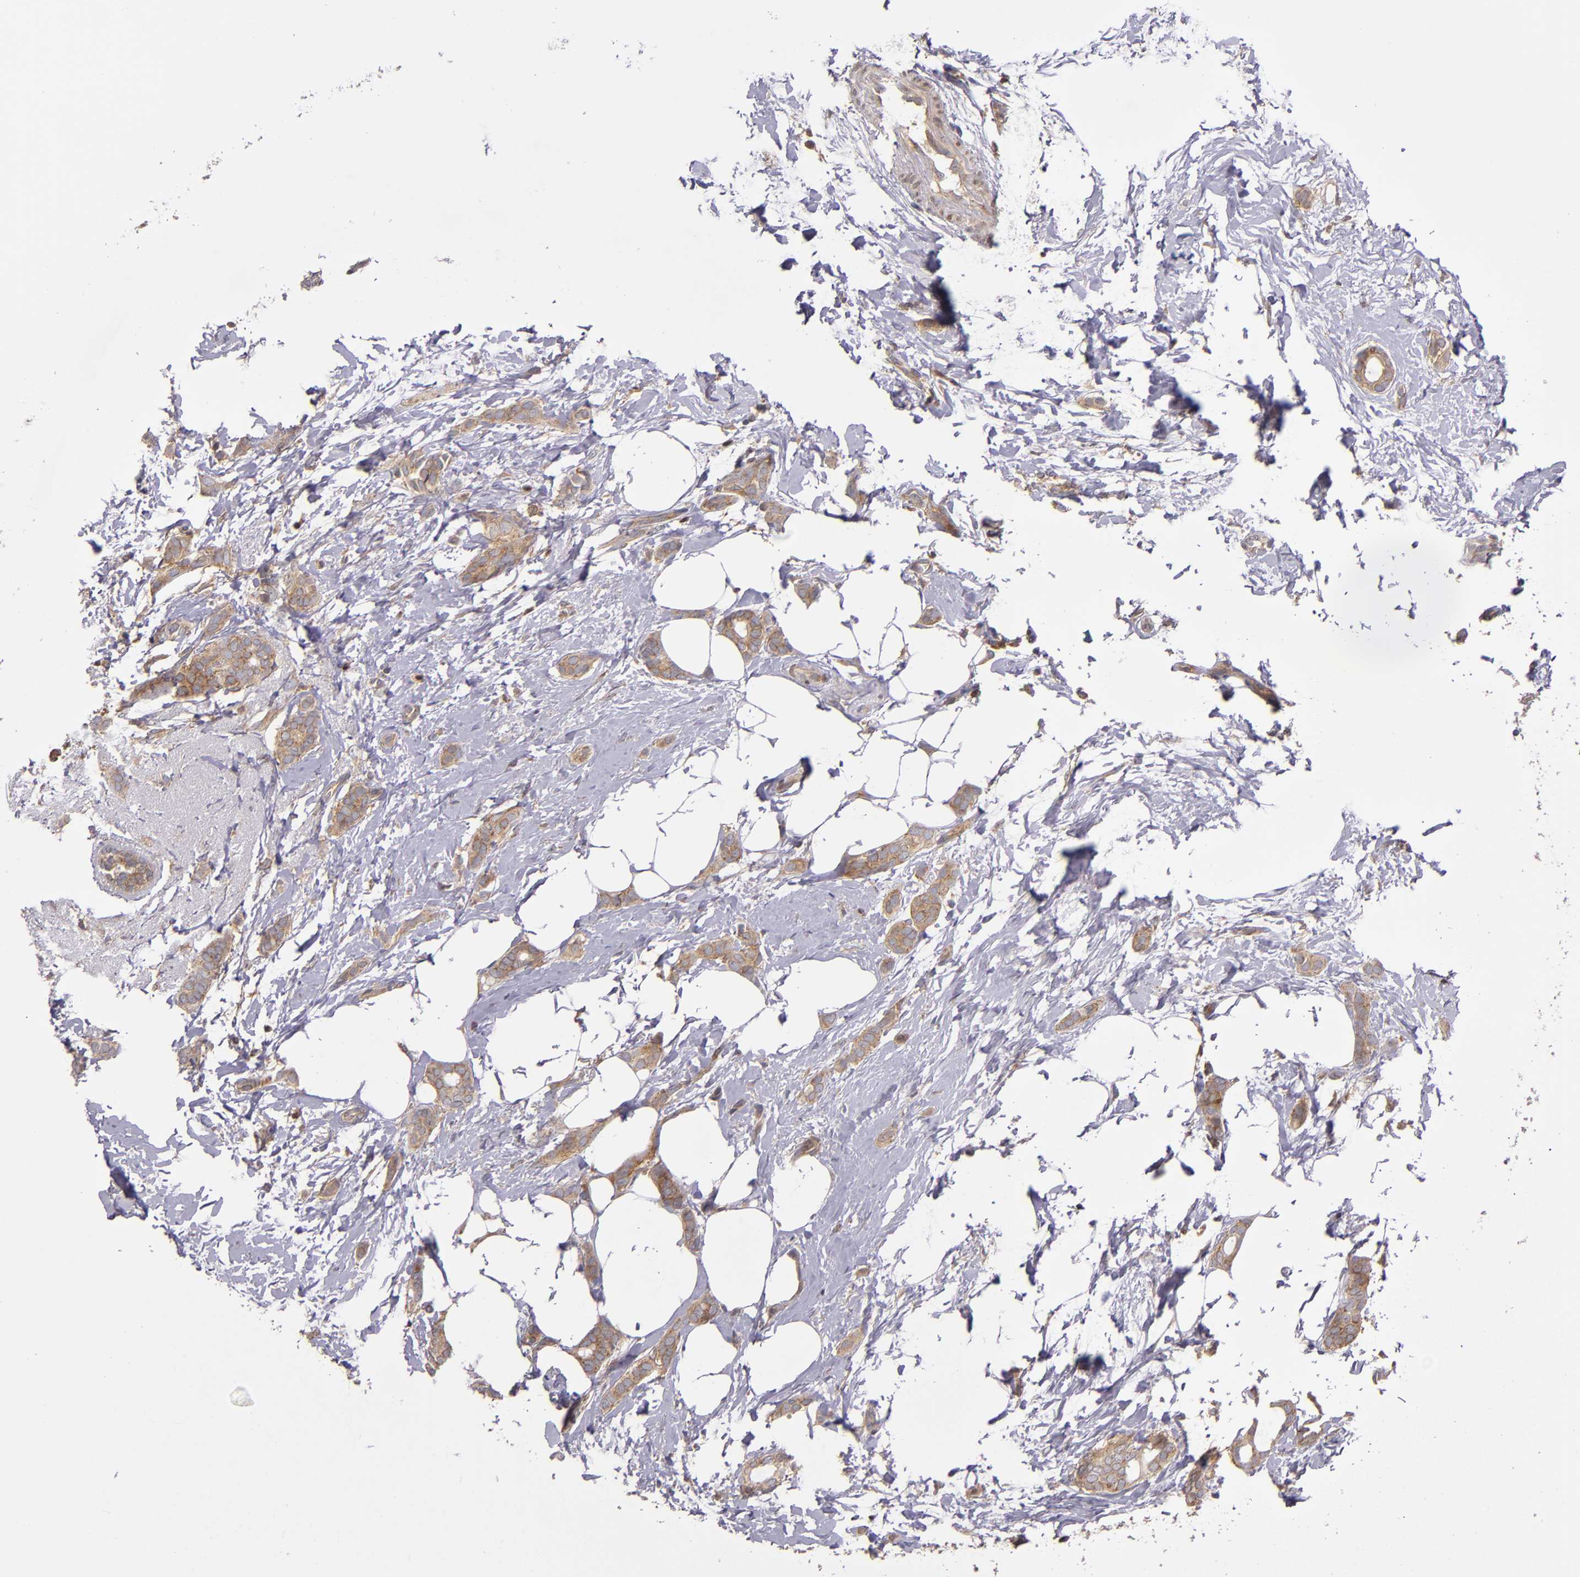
{"staining": {"intensity": "moderate", "quantity": ">75%", "location": "cytoplasmic/membranous"}, "tissue": "breast cancer", "cell_type": "Tumor cells", "image_type": "cancer", "snomed": [{"axis": "morphology", "description": "Duct carcinoma"}, {"axis": "topography", "description": "Breast"}], "caption": "Immunohistochemistry (IHC) (DAB) staining of breast cancer displays moderate cytoplasmic/membranous protein positivity in about >75% of tumor cells.", "gene": "EIF4ENIF1", "patient": {"sex": "female", "age": 54}}